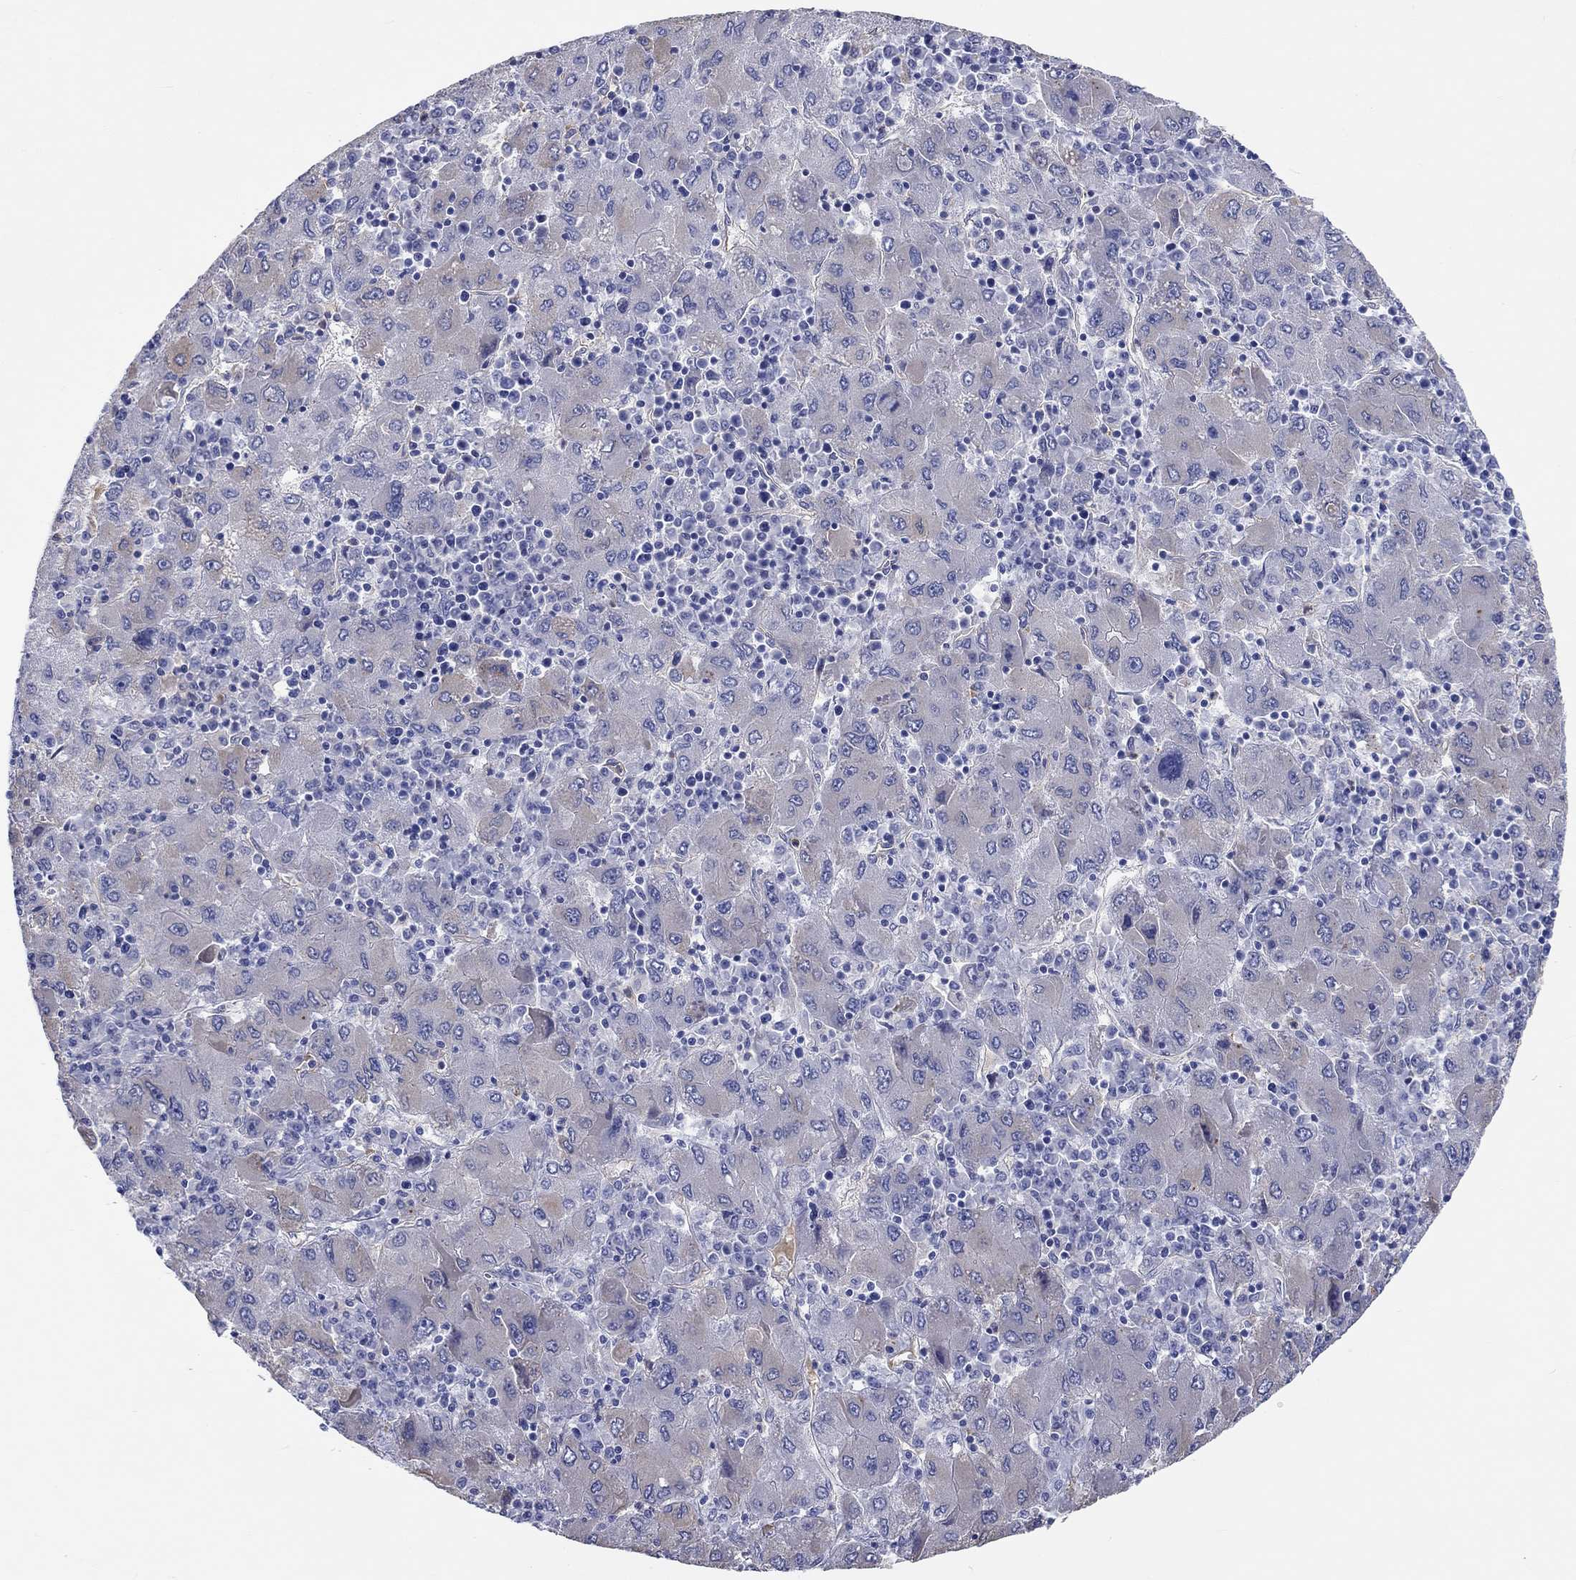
{"staining": {"intensity": "strong", "quantity": "25%-75%", "location": "cytoplasmic/membranous"}, "tissue": "liver cancer", "cell_type": "Tumor cells", "image_type": "cancer", "snomed": [{"axis": "morphology", "description": "Carcinoma, Hepatocellular, NOS"}, {"axis": "topography", "description": "Liver"}], "caption": "Immunohistochemical staining of hepatocellular carcinoma (liver) demonstrates strong cytoplasmic/membranous protein staining in approximately 25%-75% of tumor cells. (Stains: DAB (3,3'-diaminobenzidine) in brown, nuclei in blue, Microscopy: brightfield microscopy at high magnification).", "gene": "CDY2B", "patient": {"sex": "male", "age": 75}}